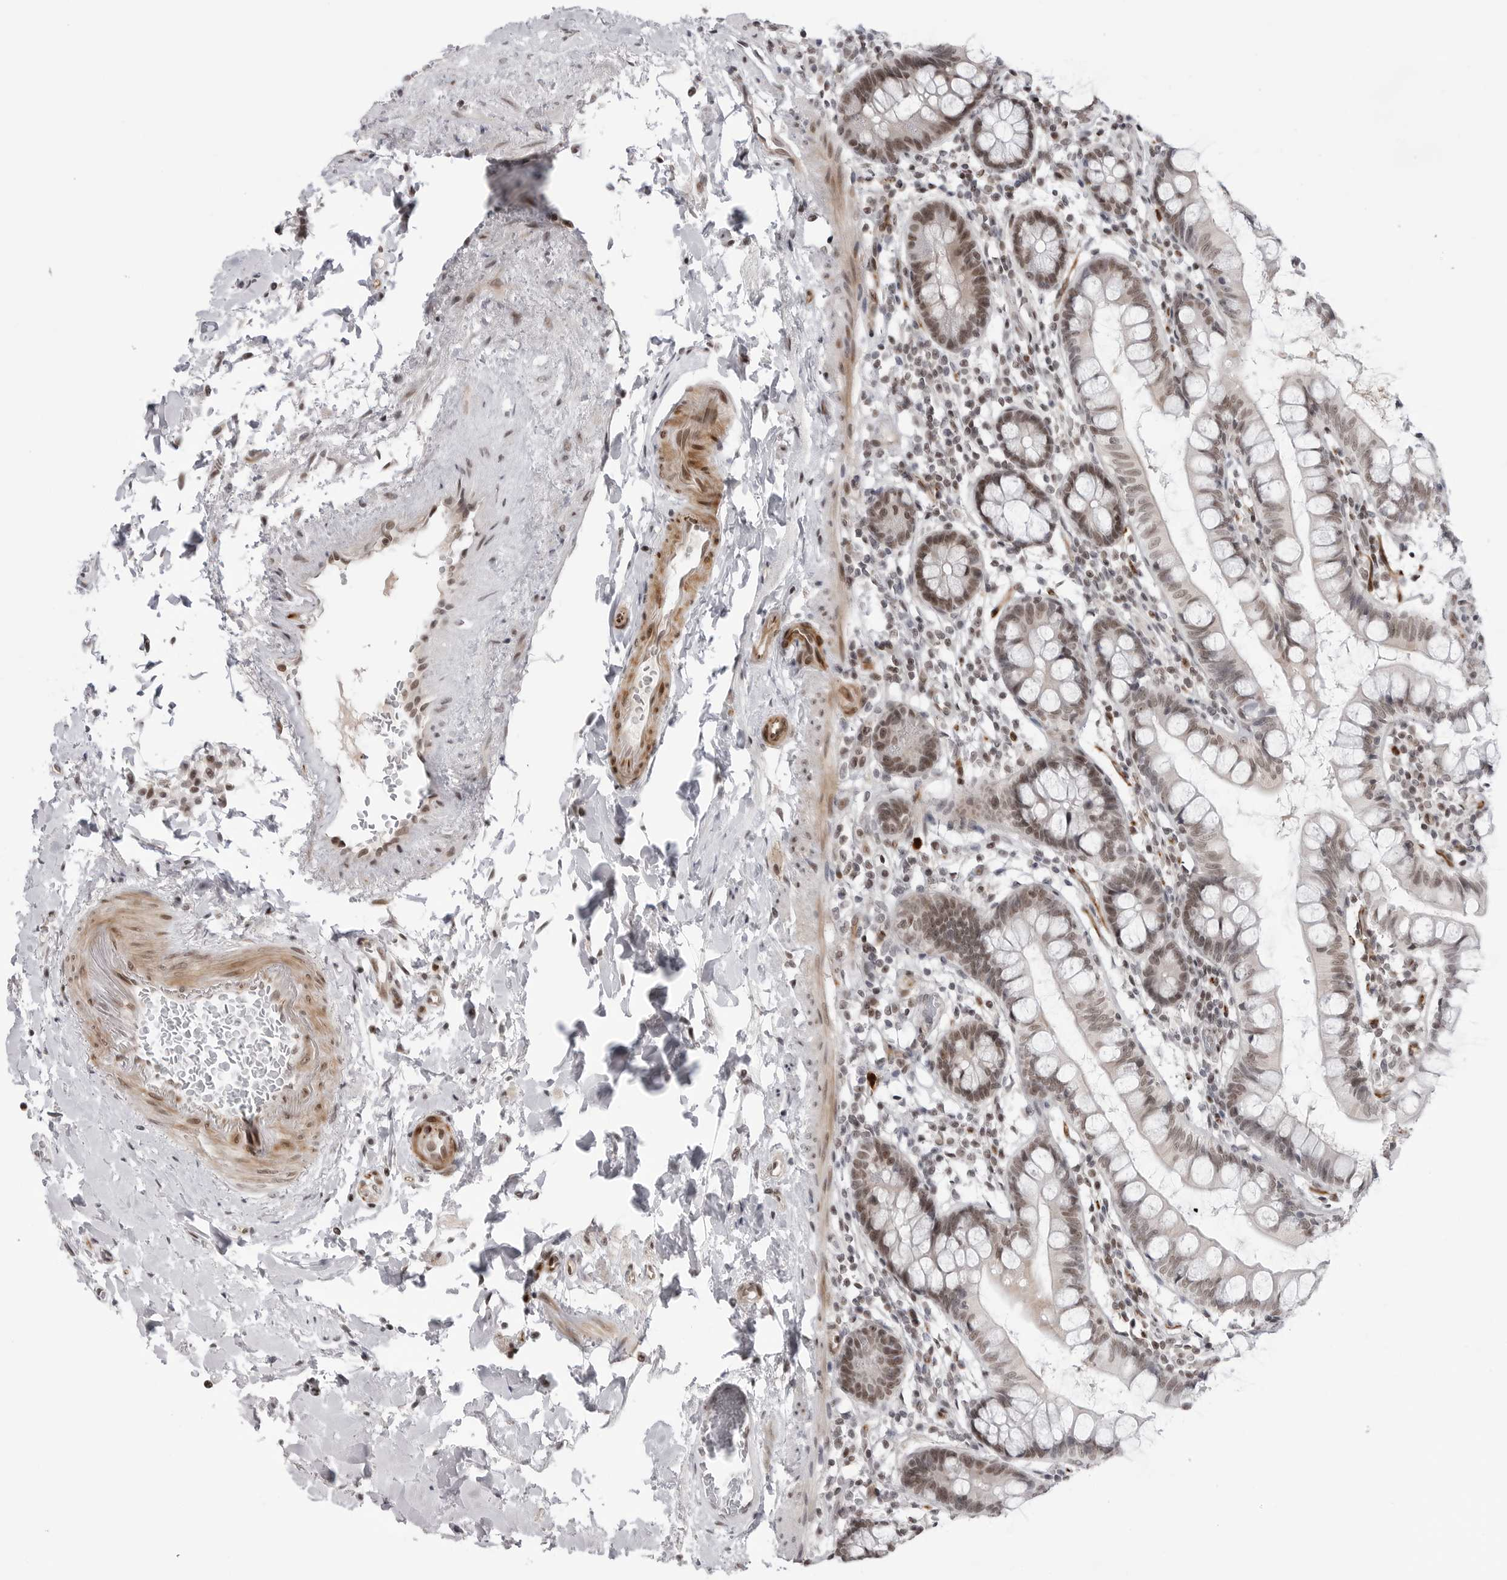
{"staining": {"intensity": "weak", "quantity": "25%-75%", "location": "nuclear"}, "tissue": "small intestine", "cell_type": "Glandular cells", "image_type": "normal", "snomed": [{"axis": "morphology", "description": "Normal tissue, NOS"}, {"axis": "topography", "description": "Small intestine"}], "caption": "An IHC image of normal tissue is shown. Protein staining in brown shows weak nuclear positivity in small intestine within glandular cells.", "gene": "TRIM66", "patient": {"sex": "female", "age": 84}}